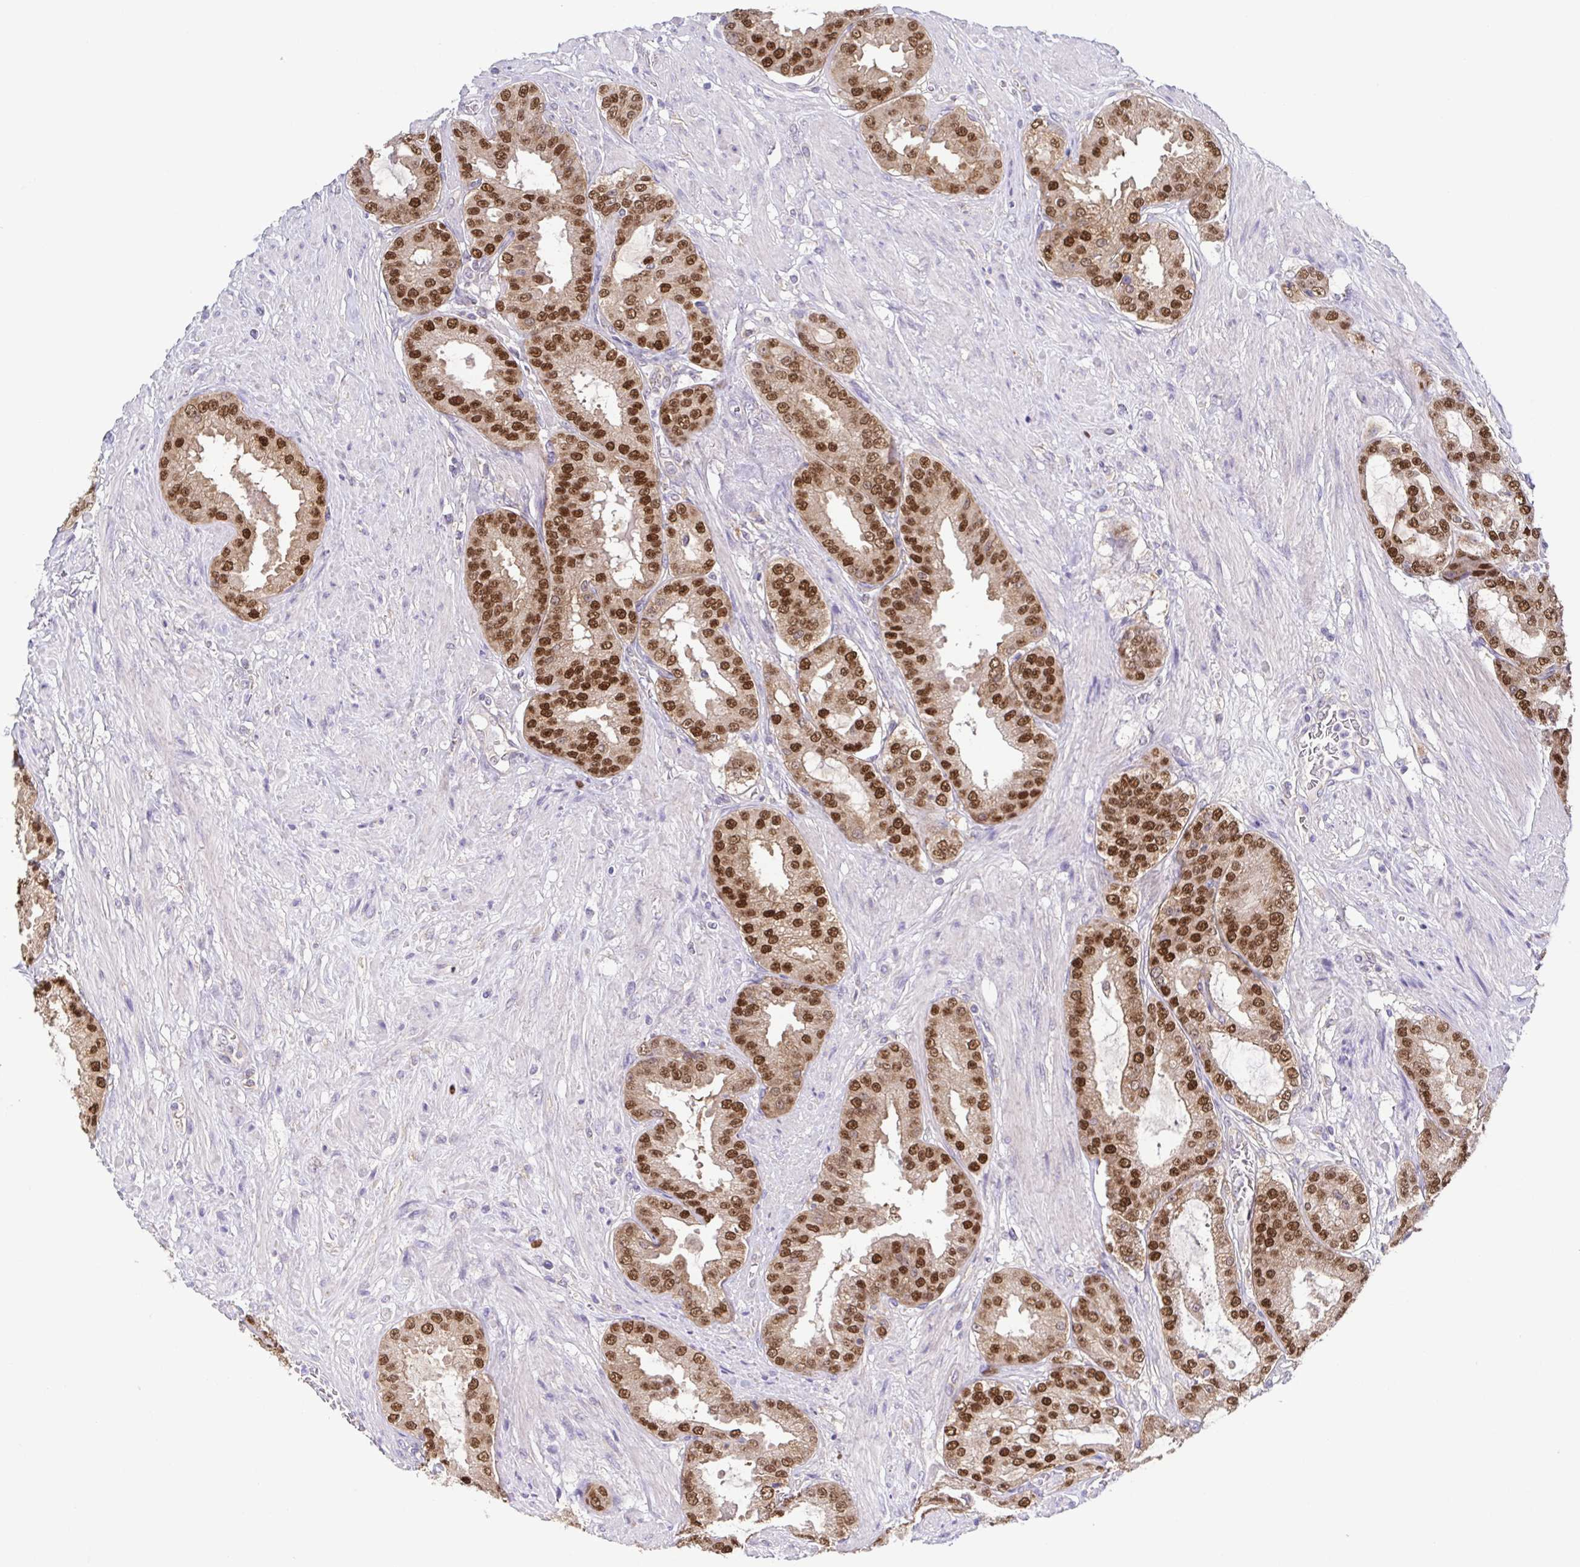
{"staining": {"intensity": "strong", "quantity": ">75%", "location": "nuclear"}, "tissue": "prostate cancer", "cell_type": "Tumor cells", "image_type": "cancer", "snomed": [{"axis": "morphology", "description": "Adenocarcinoma, High grade"}, {"axis": "topography", "description": "Prostate"}], "caption": "Prostate high-grade adenocarcinoma stained with a brown dye shows strong nuclear positive staining in about >75% of tumor cells.", "gene": "UBE2Q1", "patient": {"sex": "male", "age": 71}}